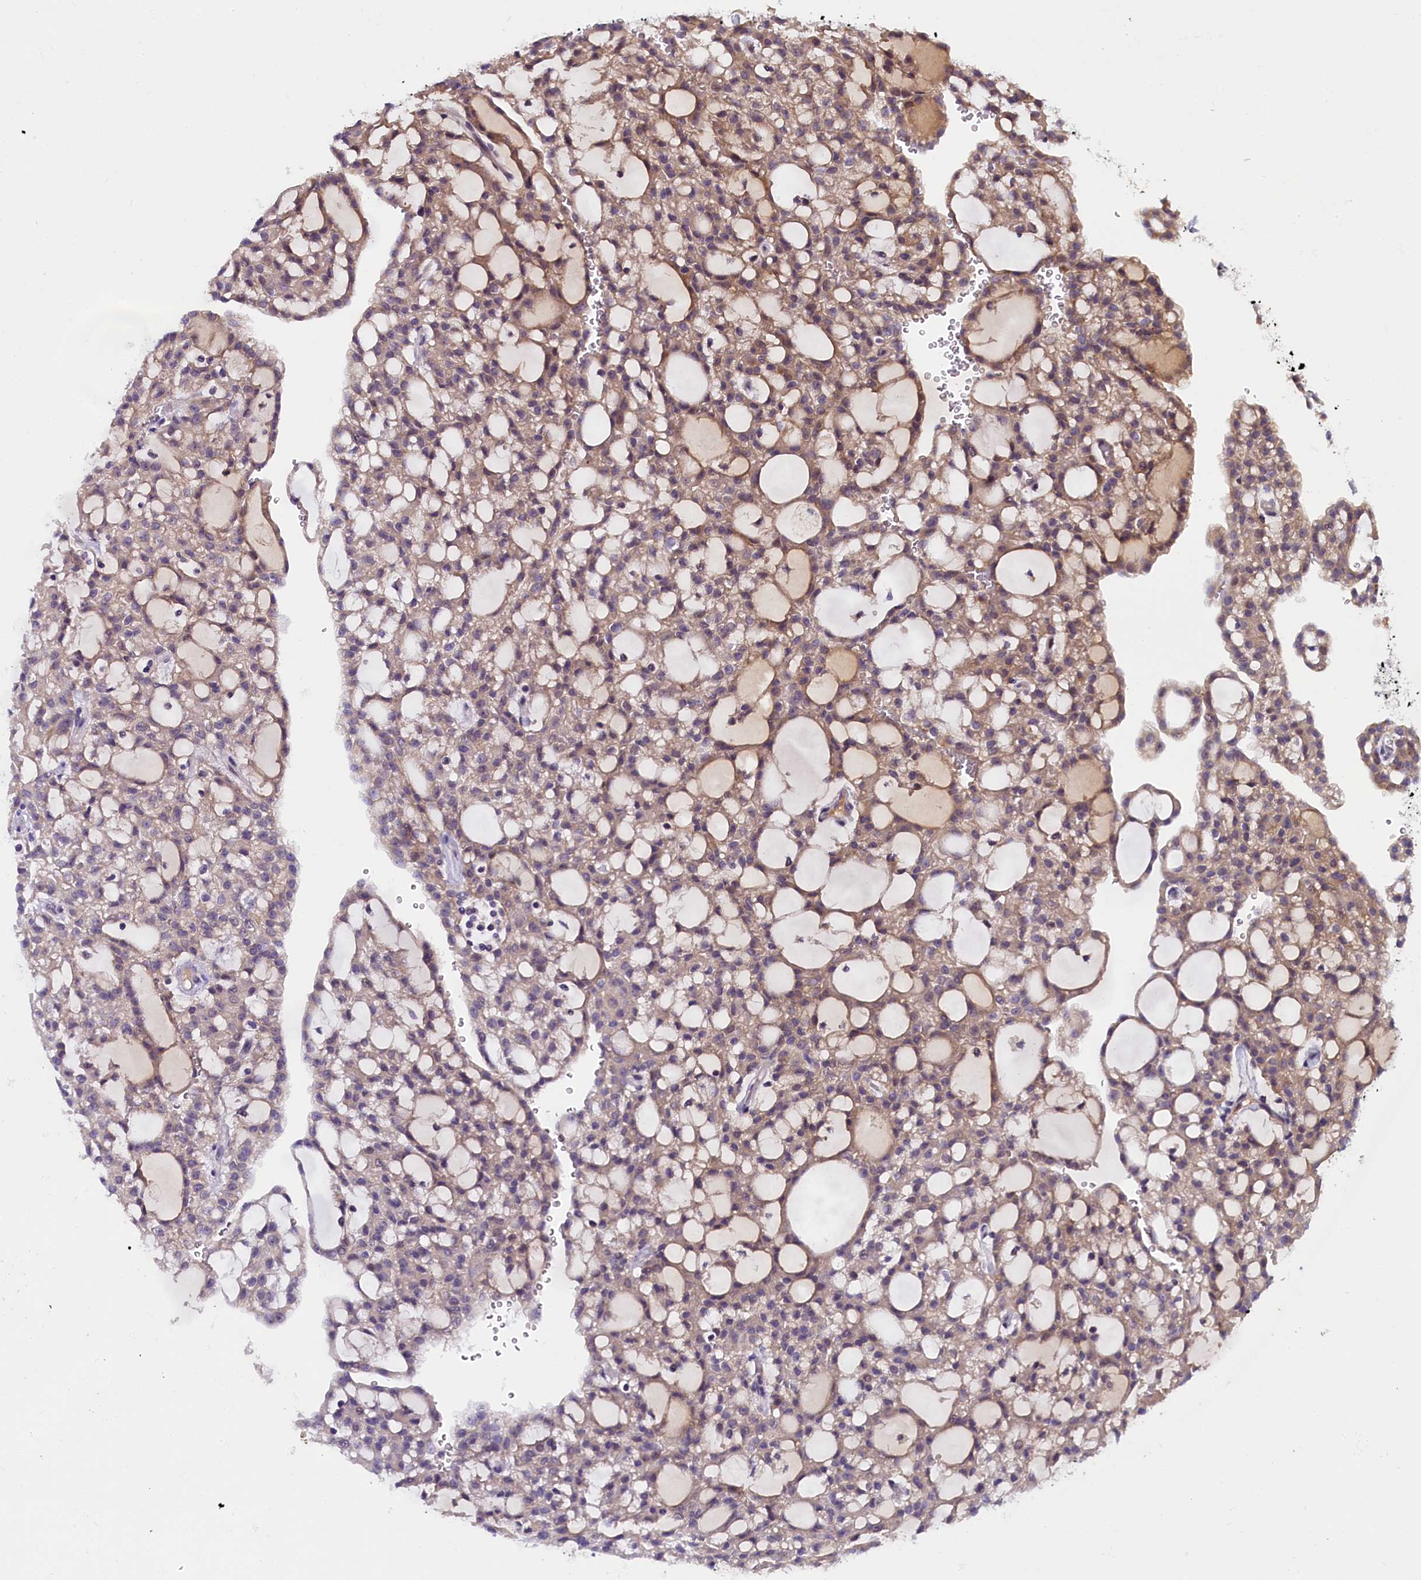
{"staining": {"intensity": "weak", "quantity": "25%-75%", "location": "cytoplasmic/membranous"}, "tissue": "renal cancer", "cell_type": "Tumor cells", "image_type": "cancer", "snomed": [{"axis": "morphology", "description": "Adenocarcinoma, NOS"}, {"axis": "topography", "description": "Kidney"}], "caption": "This is a micrograph of immunohistochemistry staining of adenocarcinoma (renal), which shows weak staining in the cytoplasmic/membranous of tumor cells.", "gene": "ENKD1", "patient": {"sex": "male", "age": 63}}